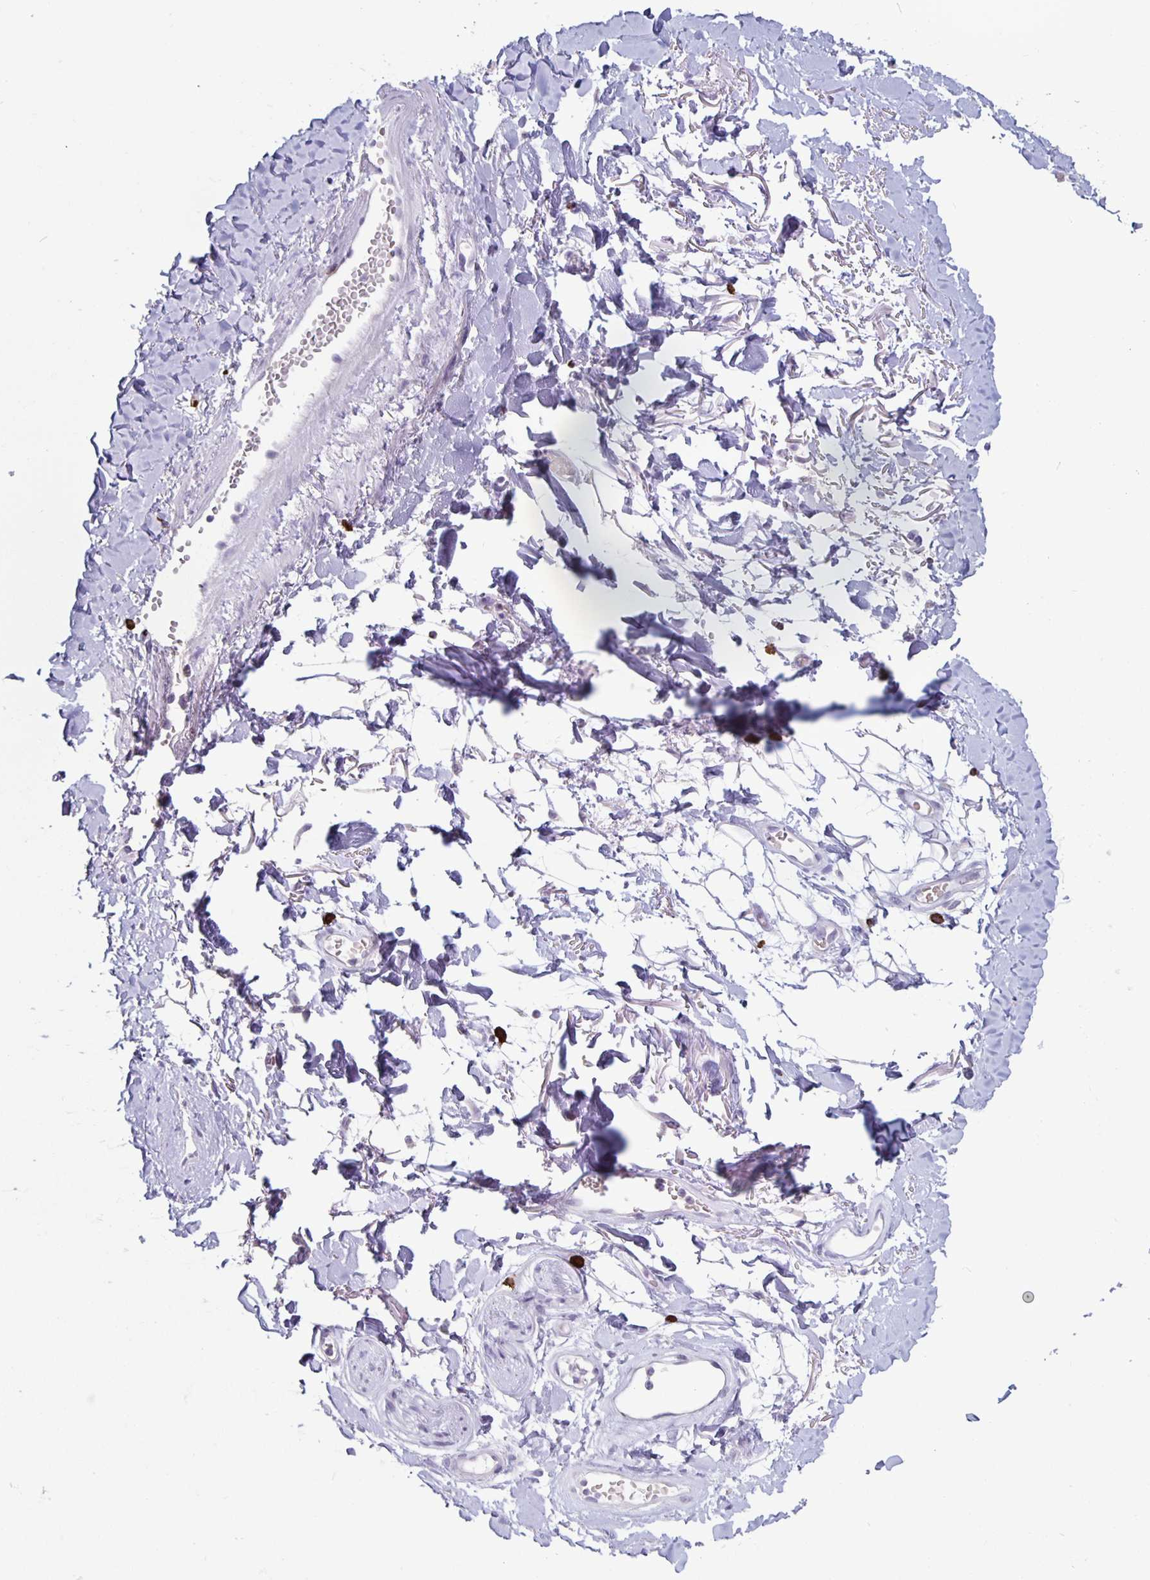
{"staining": {"intensity": "negative", "quantity": "none", "location": "none"}, "tissue": "adipose tissue", "cell_type": "Adipocytes", "image_type": "normal", "snomed": [{"axis": "morphology", "description": "Normal tissue, NOS"}, {"axis": "topography", "description": "Anal"}, {"axis": "topography", "description": "Peripheral nerve tissue"}], "caption": "The histopathology image displays no staining of adipocytes in normal adipose tissue.", "gene": "GZMK", "patient": {"sex": "male", "age": 78}}